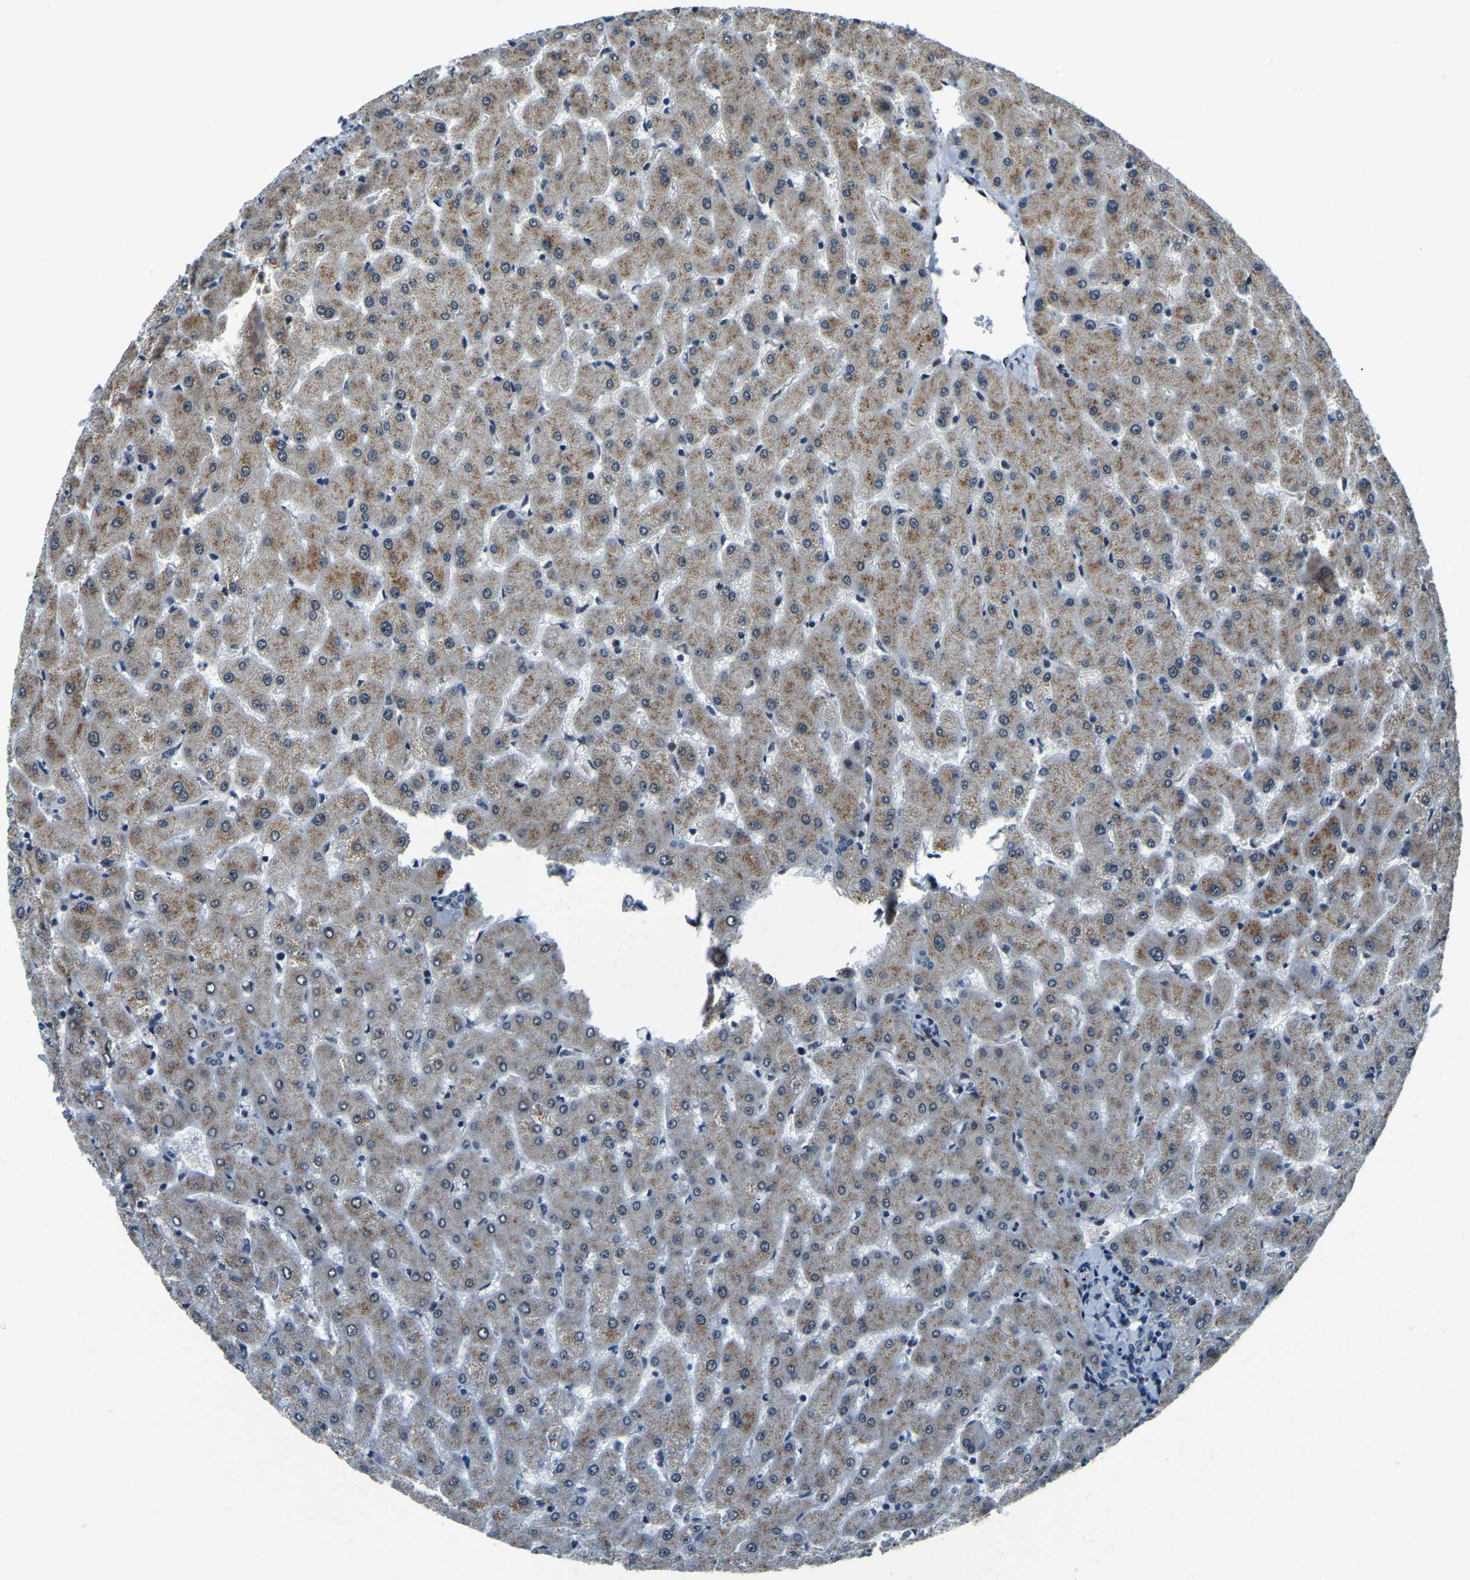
{"staining": {"intensity": "negative", "quantity": "none", "location": "none"}, "tissue": "liver", "cell_type": "Cholangiocytes", "image_type": "normal", "snomed": [{"axis": "morphology", "description": "Normal tissue, NOS"}, {"axis": "topography", "description": "Liver"}], "caption": "The IHC histopathology image has no significant expression in cholangiocytes of liver.", "gene": "ING2", "patient": {"sex": "female", "age": 63}}